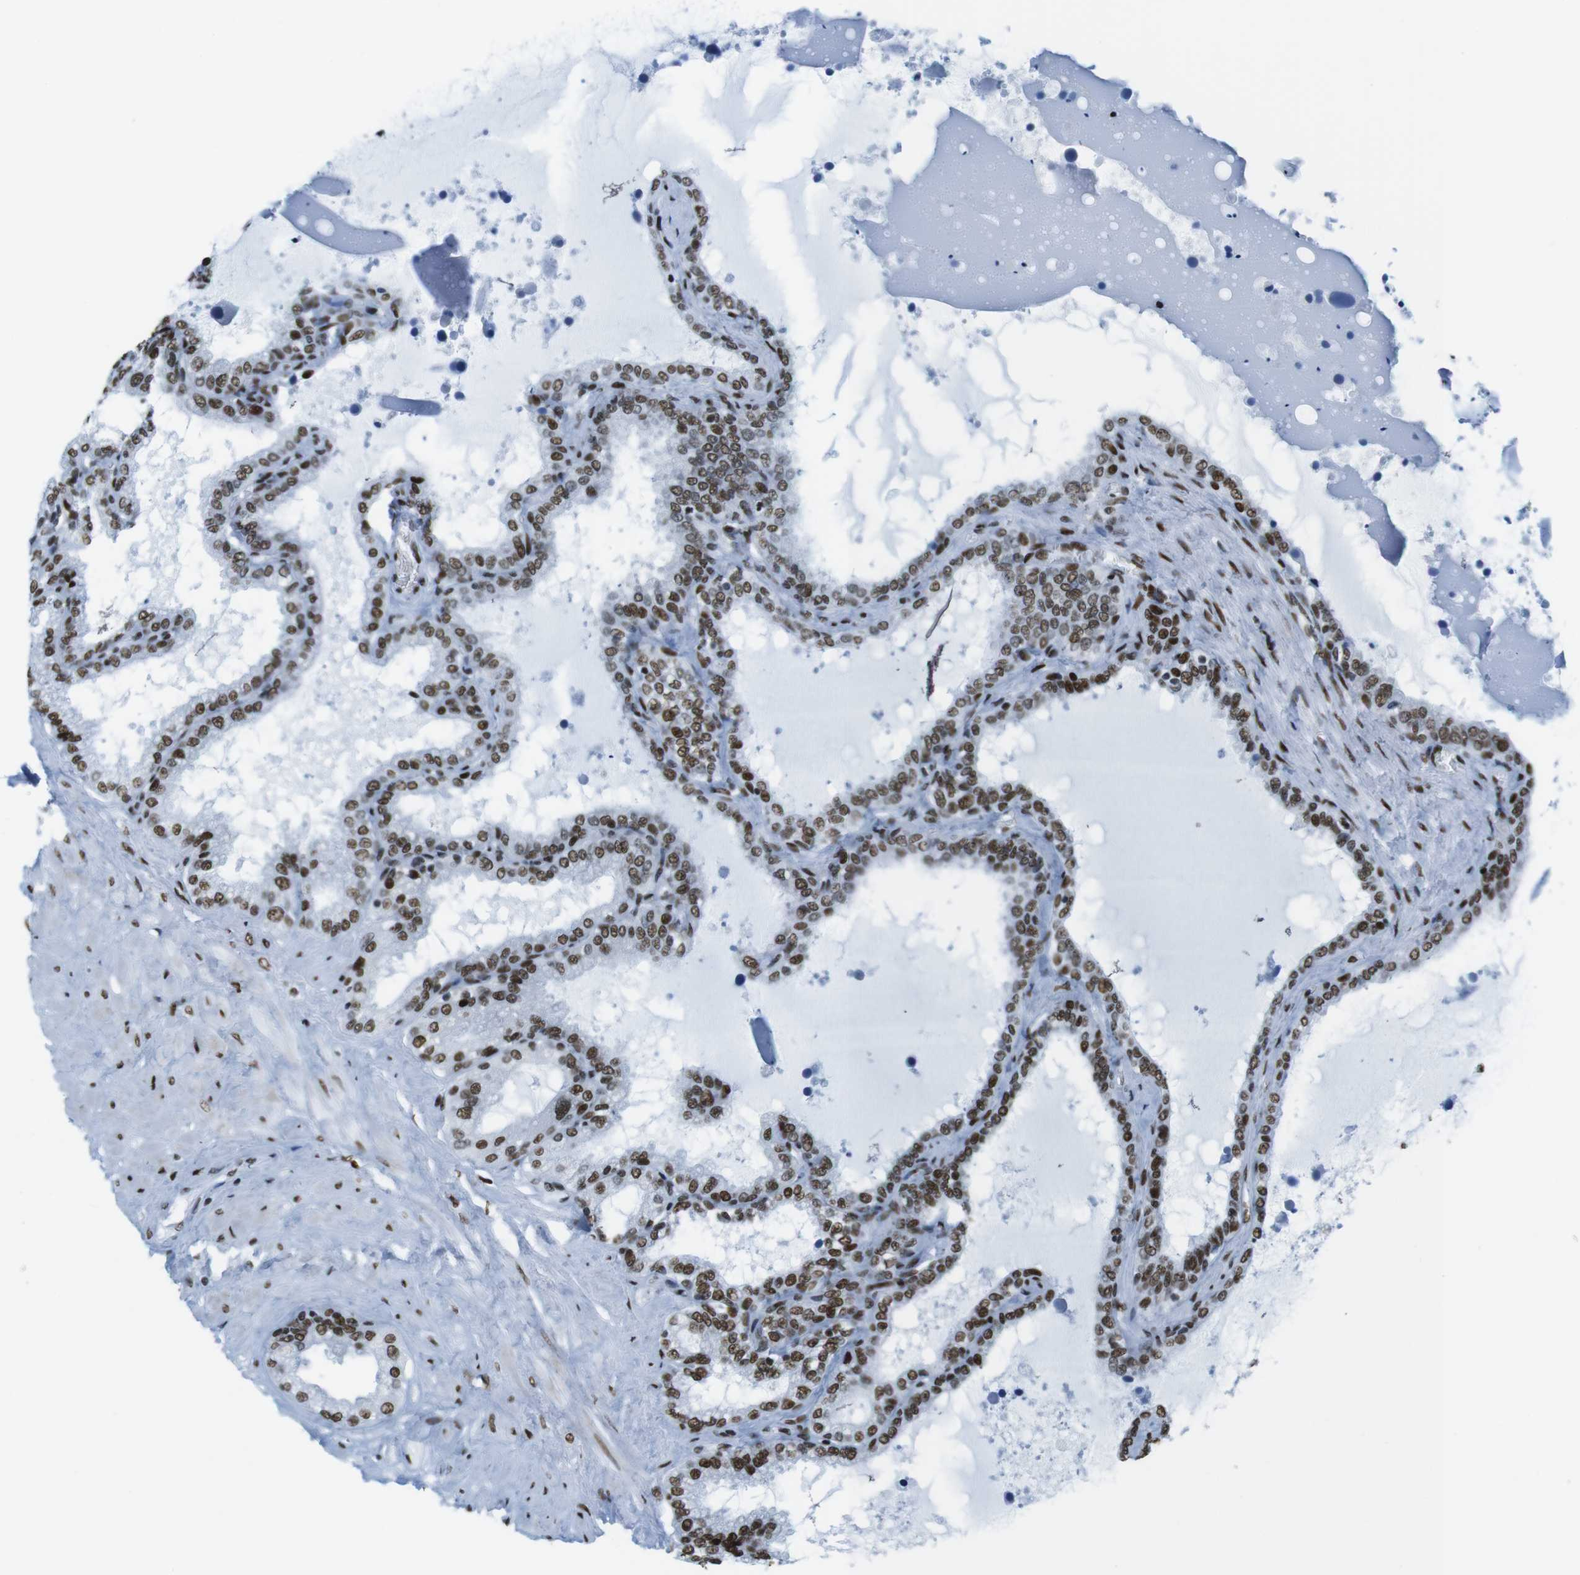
{"staining": {"intensity": "moderate", "quantity": ">75%", "location": "nuclear"}, "tissue": "seminal vesicle", "cell_type": "Glandular cells", "image_type": "normal", "snomed": [{"axis": "morphology", "description": "Normal tissue, NOS"}, {"axis": "topography", "description": "Seminal veicle"}], "caption": "Immunohistochemical staining of benign human seminal vesicle demonstrates medium levels of moderate nuclear positivity in about >75% of glandular cells.", "gene": "CITED2", "patient": {"sex": "male", "age": 46}}